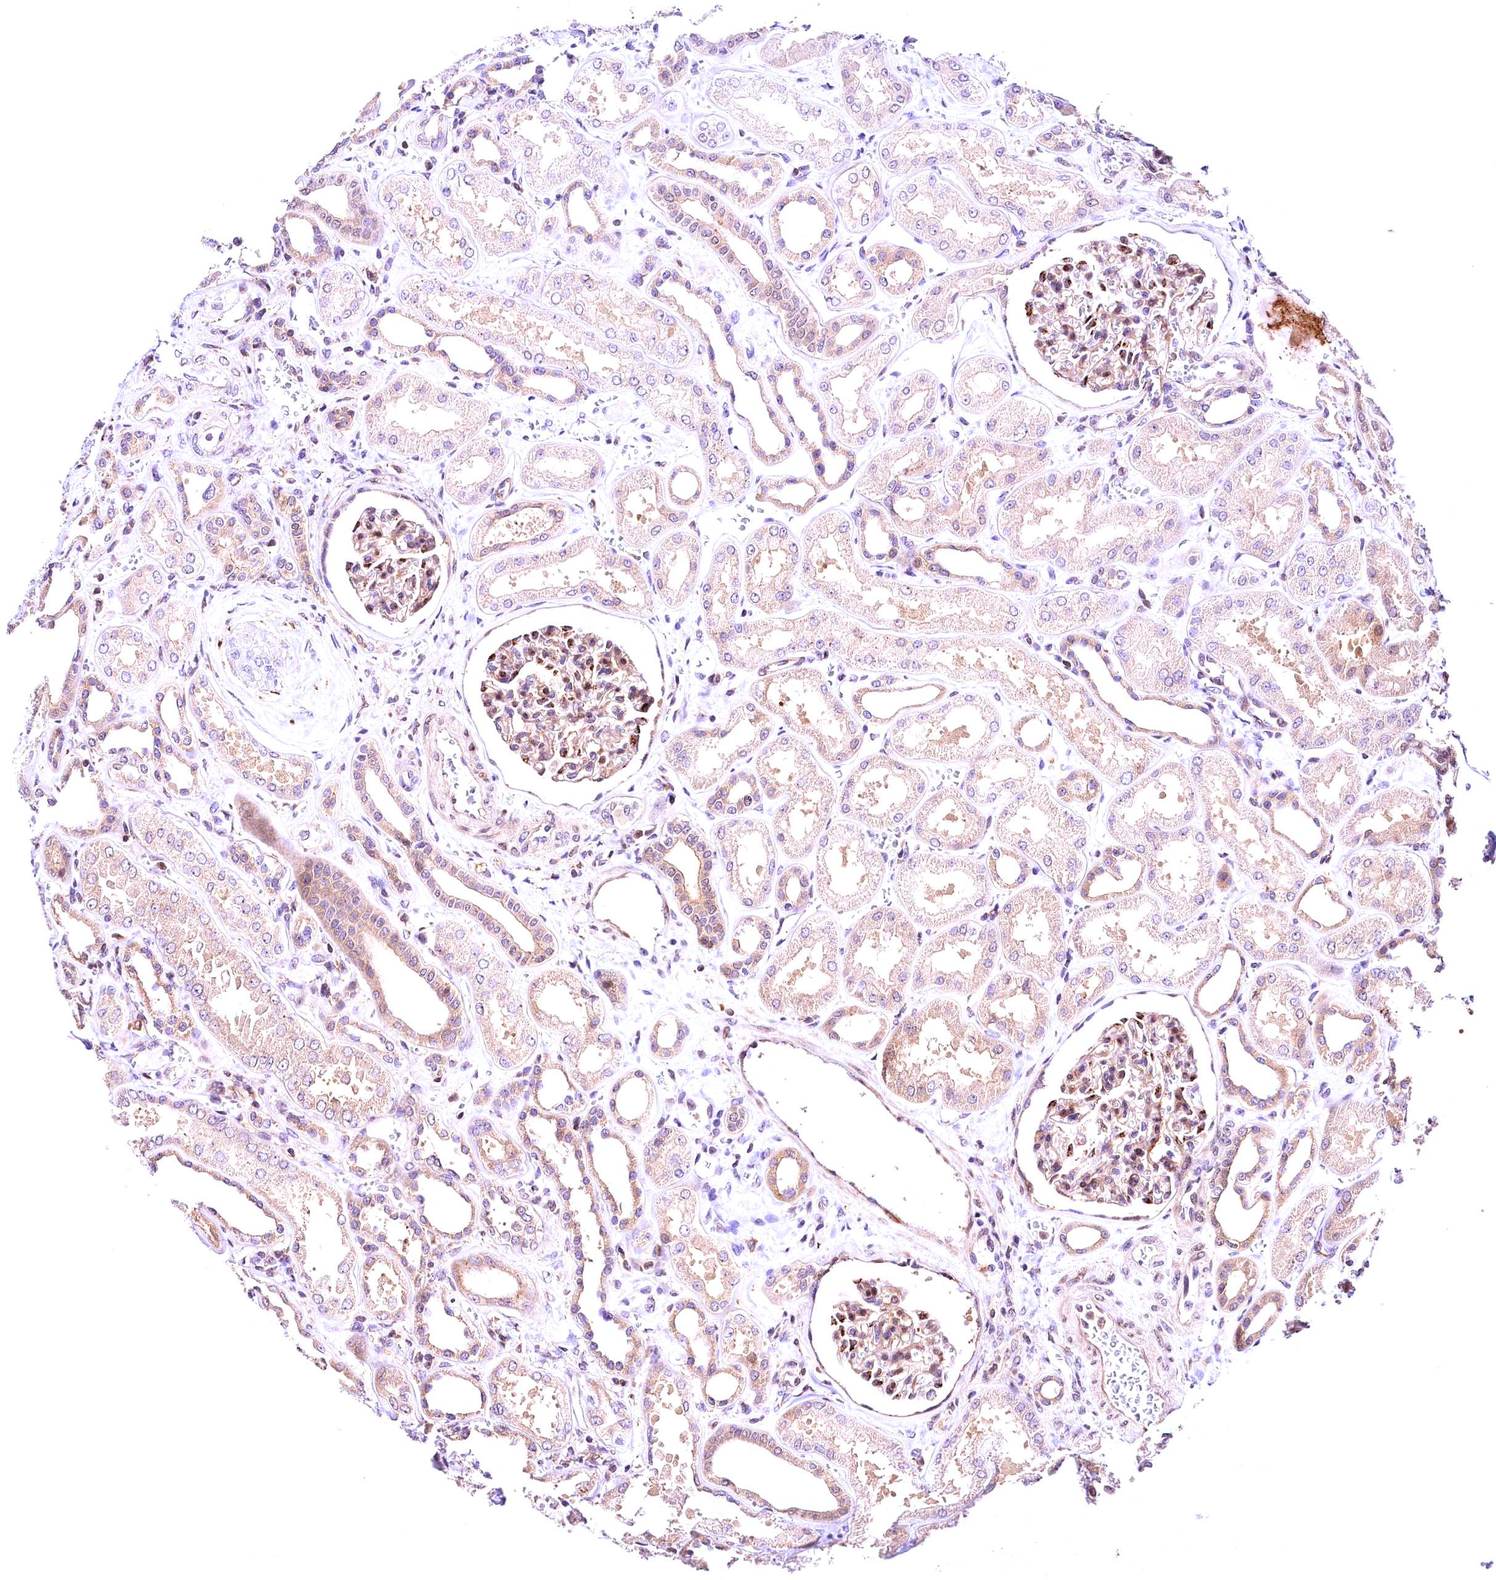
{"staining": {"intensity": "moderate", "quantity": "25%-75%", "location": "cytoplasmic/membranous"}, "tissue": "kidney", "cell_type": "Cells in glomeruli", "image_type": "normal", "snomed": [{"axis": "morphology", "description": "Normal tissue, NOS"}, {"axis": "morphology", "description": "Adenocarcinoma, NOS"}, {"axis": "topography", "description": "Kidney"}], "caption": "IHC (DAB) staining of benign kidney shows moderate cytoplasmic/membranous protein staining in approximately 25%-75% of cells in glomeruli.", "gene": "CHORDC1", "patient": {"sex": "female", "age": 68}}